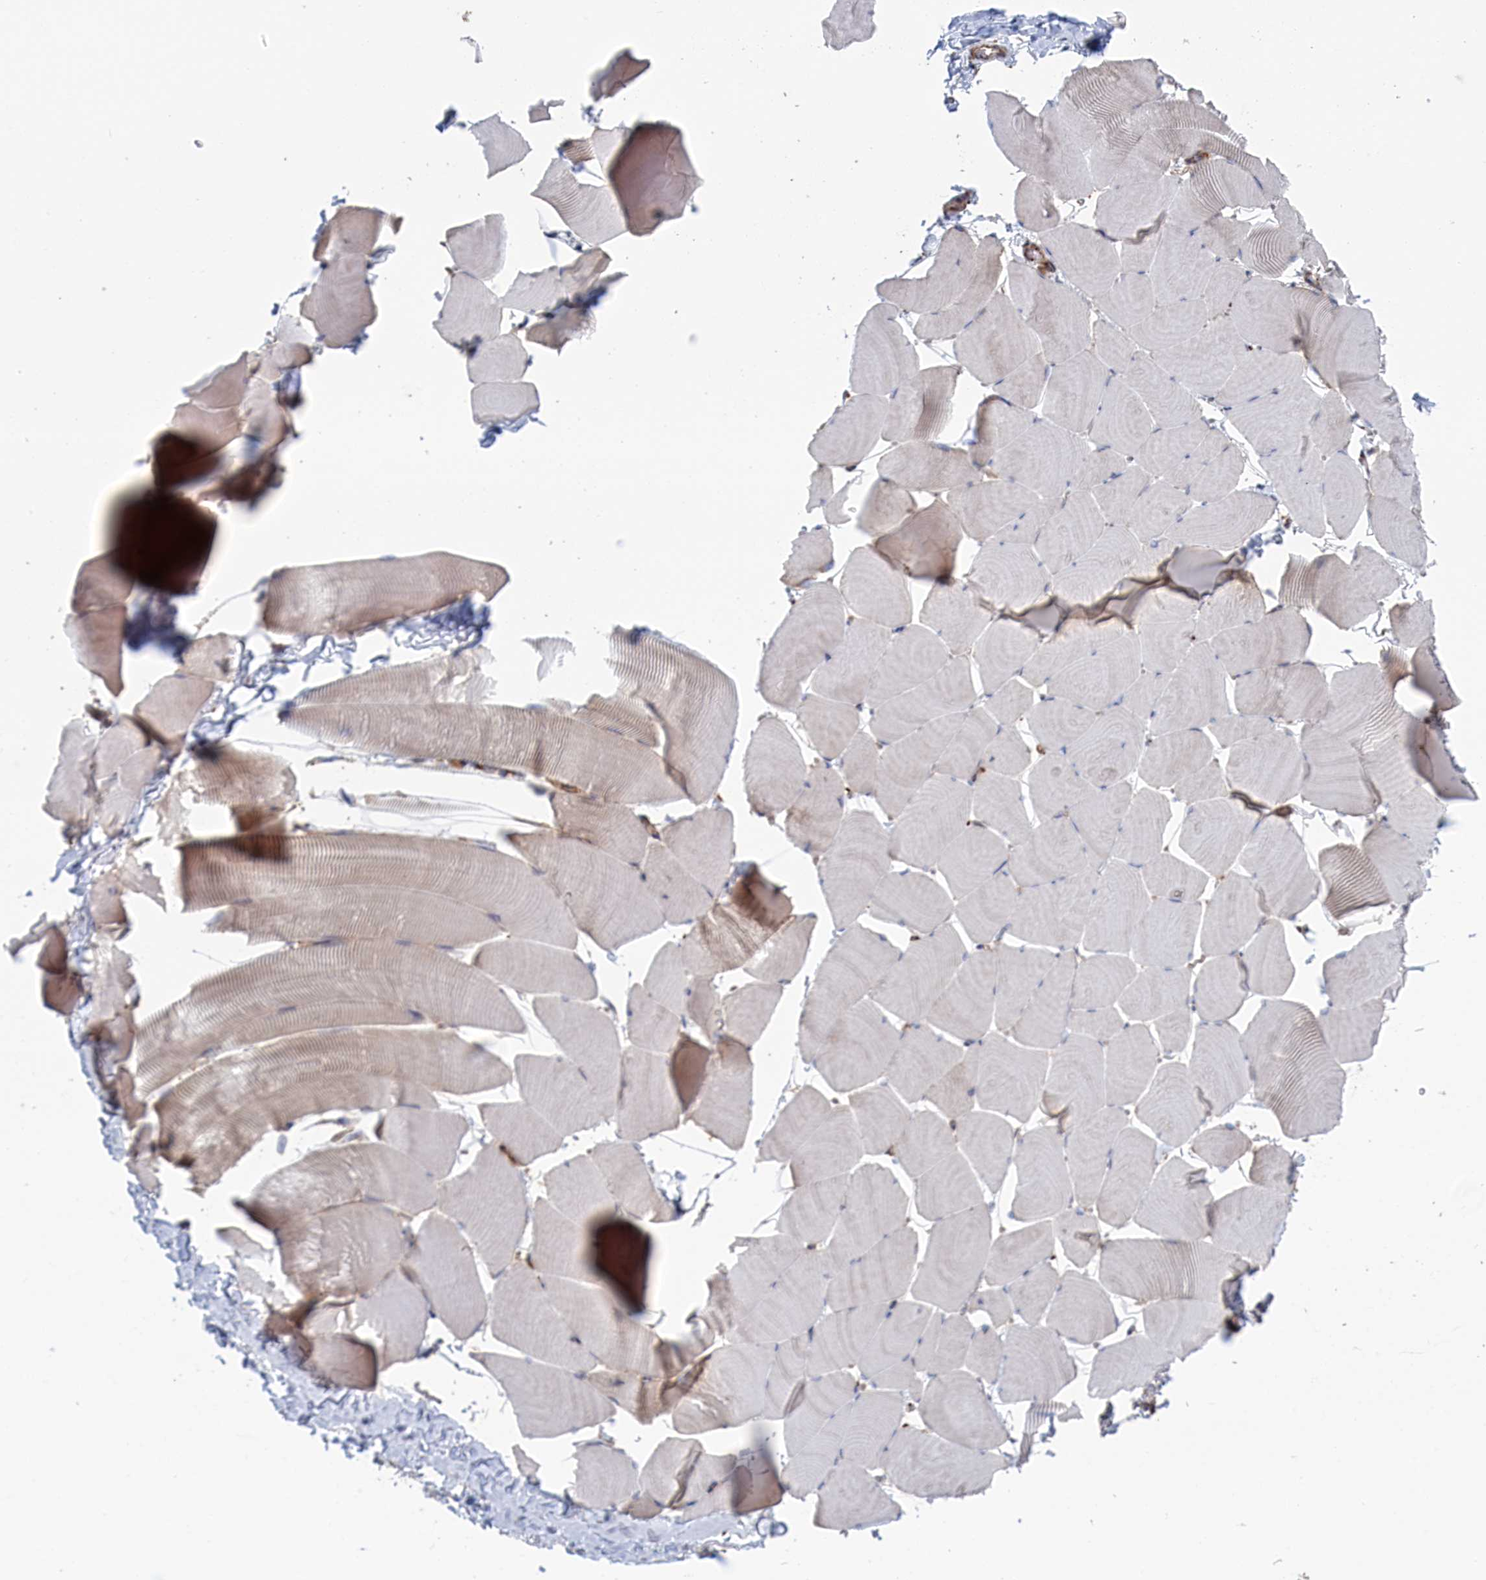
{"staining": {"intensity": "negative", "quantity": "none", "location": "none"}, "tissue": "skeletal muscle", "cell_type": "Myocytes", "image_type": "normal", "snomed": [{"axis": "morphology", "description": "Normal tissue, NOS"}, {"axis": "topography", "description": "Skeletal muscle"}], "caption": "High magnification brightfield microscopy of normal skeletal muscle stained with DAB (brown) and counterstained with hematoxylin (blue): myocytes show no significant expression.", "gene": "FILIP1L", "patient": {"sex": "male", "age": 25}}